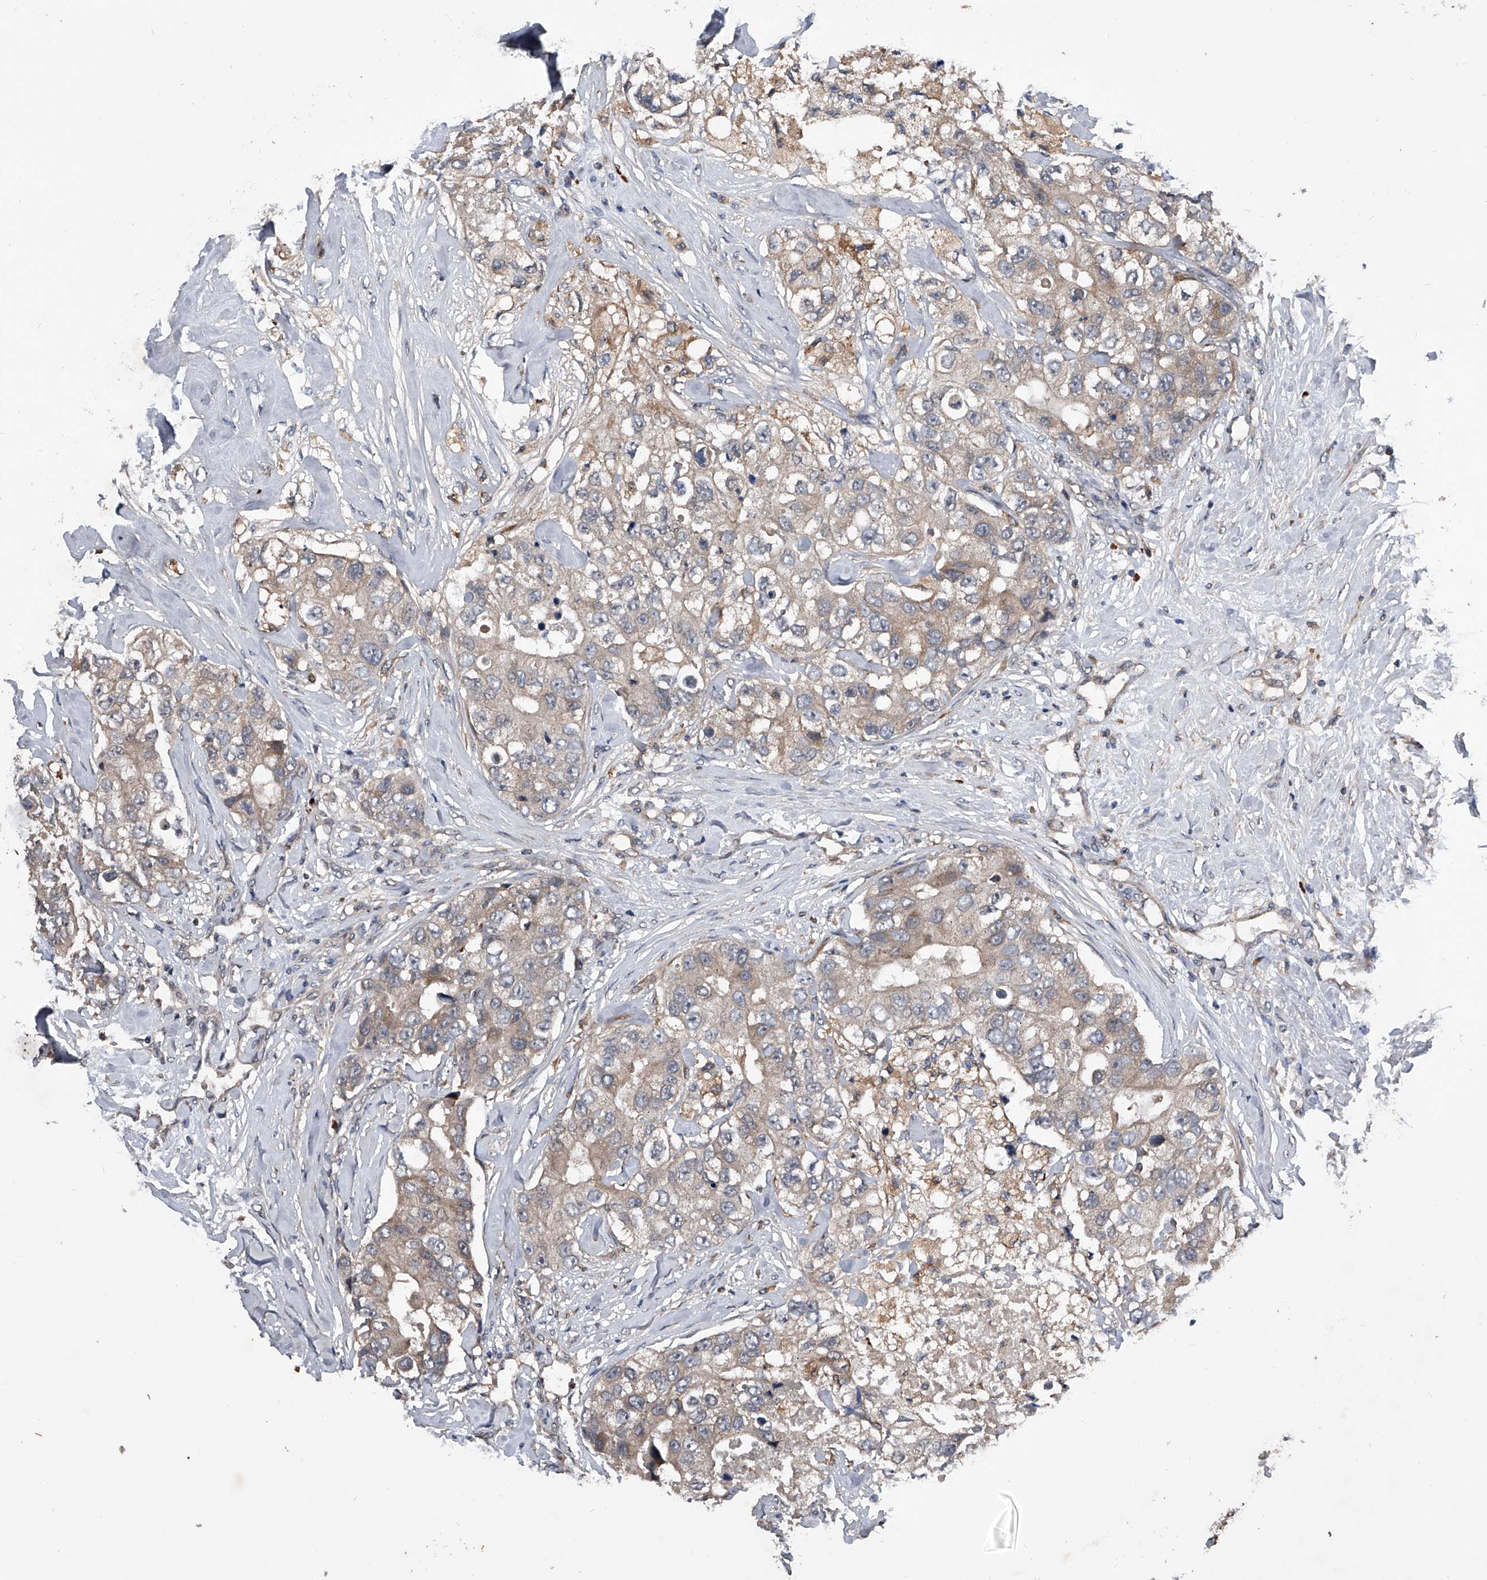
{"staining": {"intensity": "weak", "quantity": "25%-75%", "location": "cytoplasmic/membranous"}, "tissue": "breast cancer", "cell_type": "Tumor cells", "image_type": "cancer", "snomed": [{"axis": "morphology", "description": "Duct carcinoma"}, {"axis": "topography", "description": "Breast"}], "caption": "A high-resolution photomicrograph shows IHC staining of breast infiltrating ductal carcinoma, which demonstrates weak cytoplasmic/membranous positivity in approximately 25%-75% of tumor cells. (DAB IHC, brown staining for protein, blue staining for nuclei).", "gene": "ZNF30", "patient": {"sex": "female", "age": 62}}